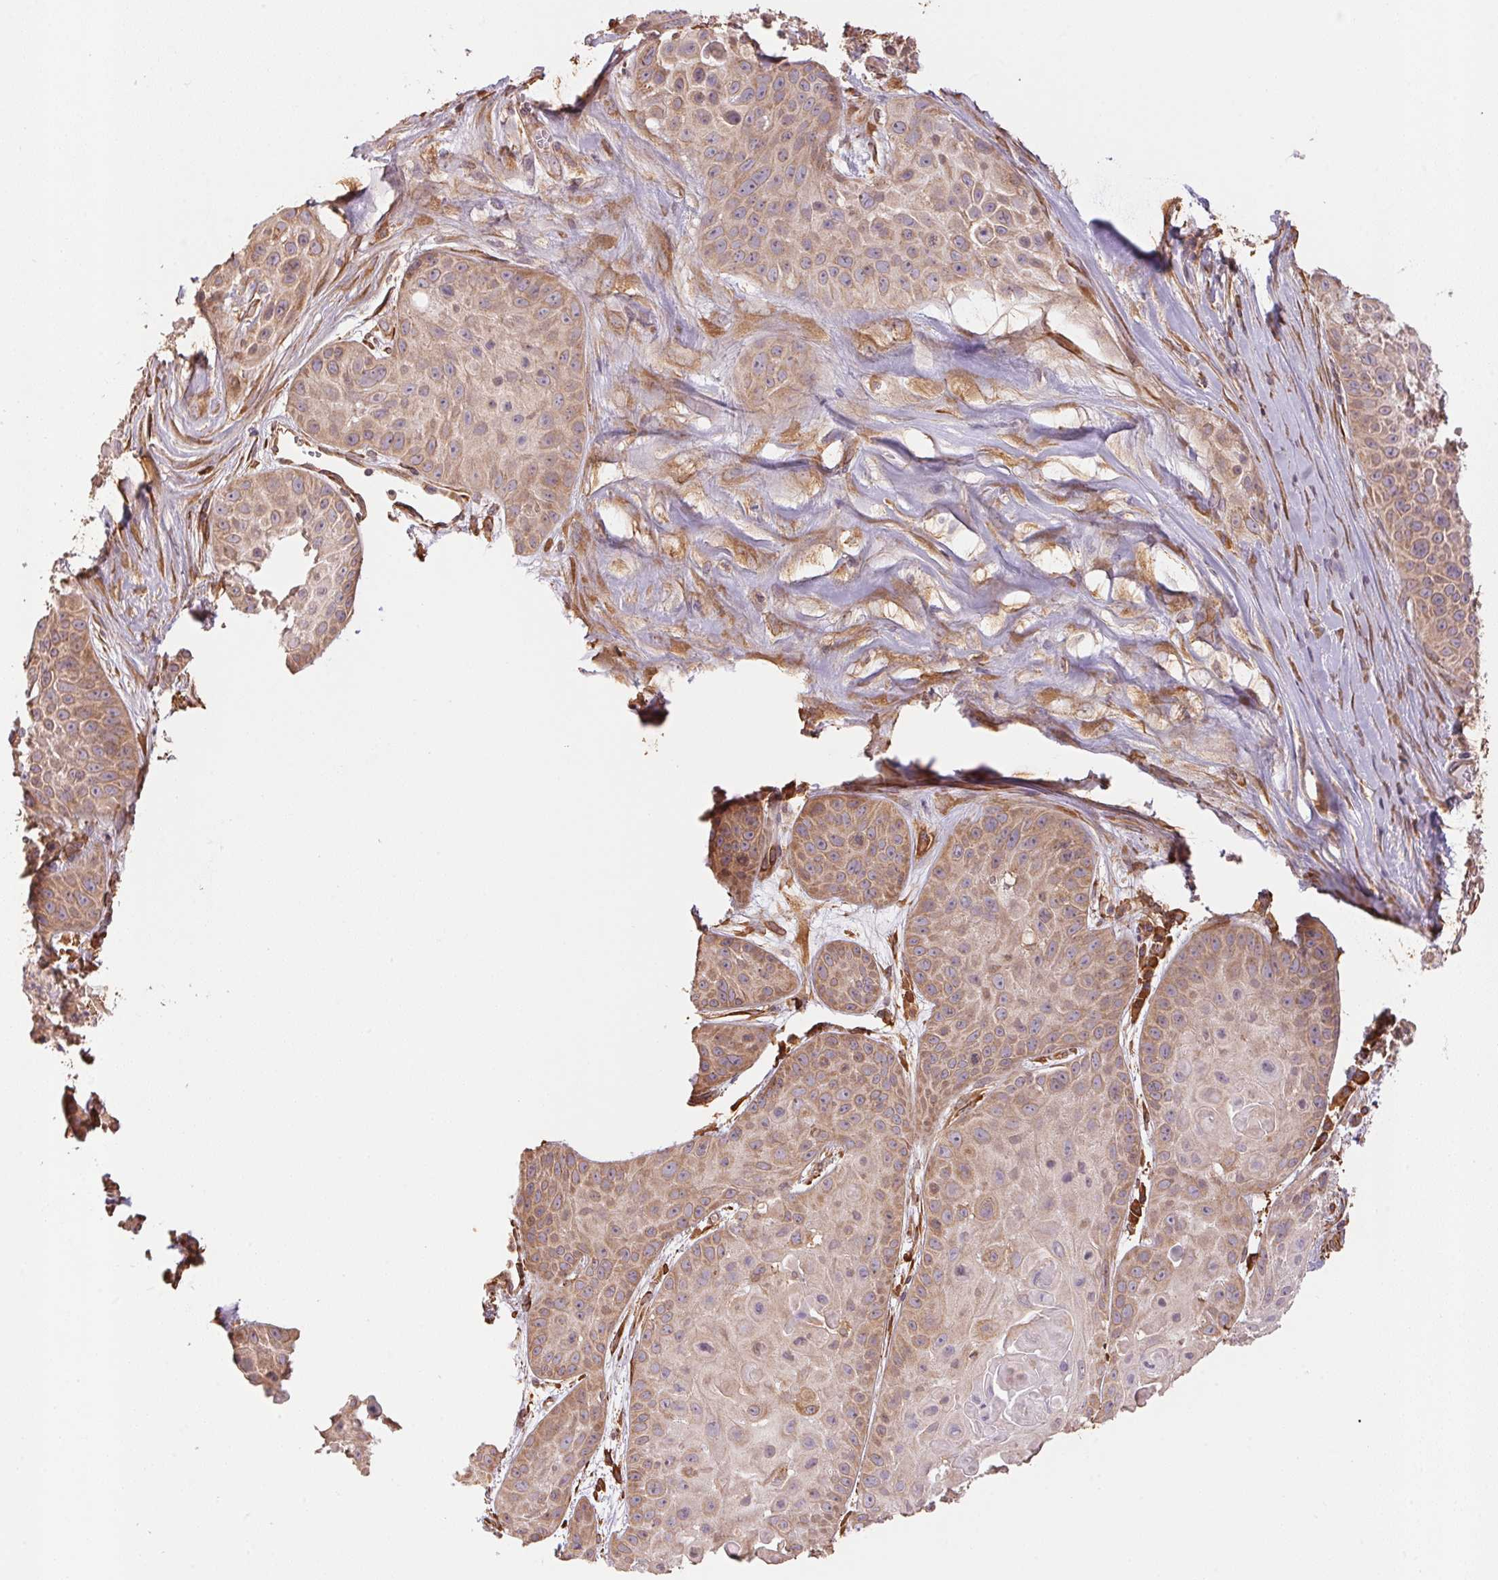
{"staining": {"intensity": "moderate", "quantity": ">75%", "location": "cytoplasmic/membranous"}, "tissue": "skin cancer", "cell_type": "Tumor cells", "image_type": "cancer", "snomed": [{"axis": "morphology", "description": "Squamous cell carcinoma, NOS"}, {"axis": "topography", "description": "Skin"}, {"axis": "topography", "description": "Anal"}], "caption": "A histopathology image showing moderate cytoplasmic/membranous expression in approximately >75% of tumor cells in squamous cell carcinoma (skin), as visualized by brown immunohistochemical staining.", "gene": "C6orf163", "patient": {"sex": "female", "age": 75}}